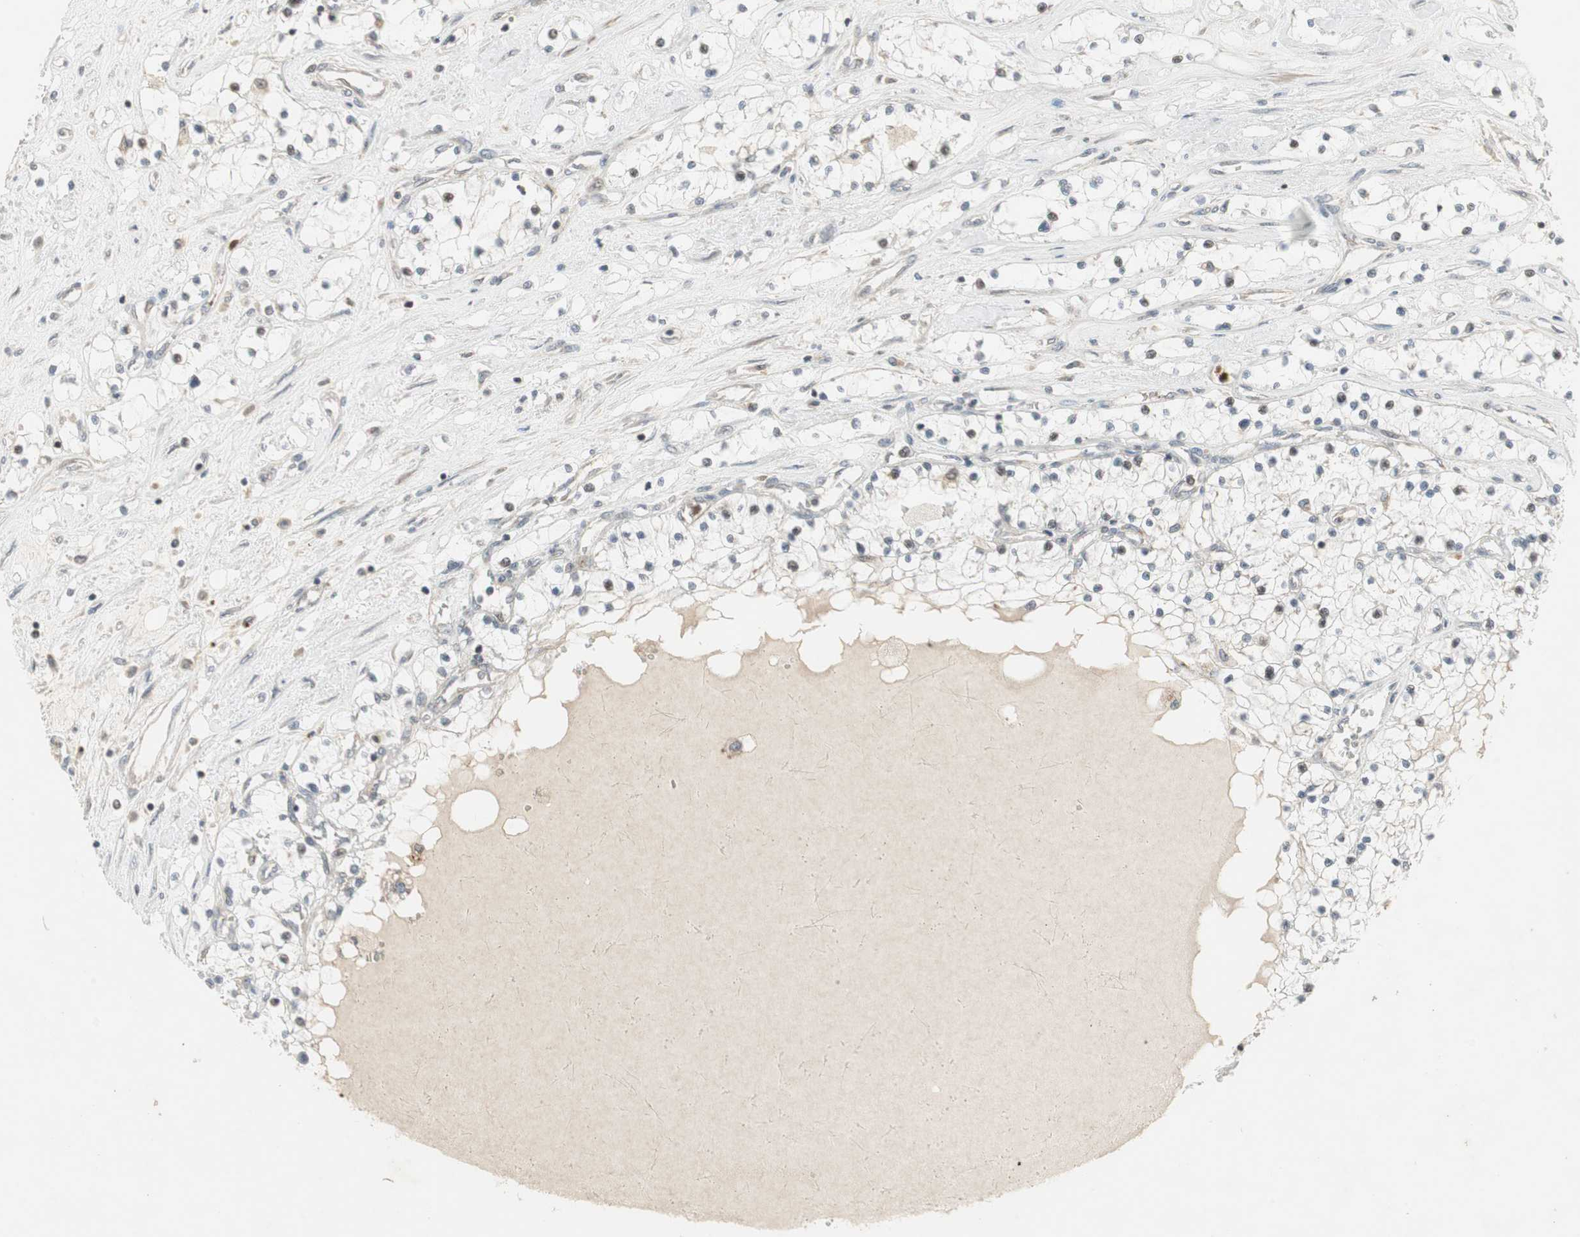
{"staining": {"intensity": "negative", "quantity": "none", "location": "none"}, "tissue": "renal cancer", "cell_type": "Tumor cells", "image_type": "cancer", "snomed": [{"axis": "morphology", "description": "Adenocarcinoma, NOS"}, {"axis": "topography", "description": "Kidney"}], "caption": "Protein analysis of renal cancer (adenocarcinoma) demonstrates no significant expression in tumor cells. (Brightfield microscopy of DAB (3,3'-diaminobenzidine) IHC at high magnification).", "gene": "SNX4", "patient": {"sex": "male", "age": 68}}